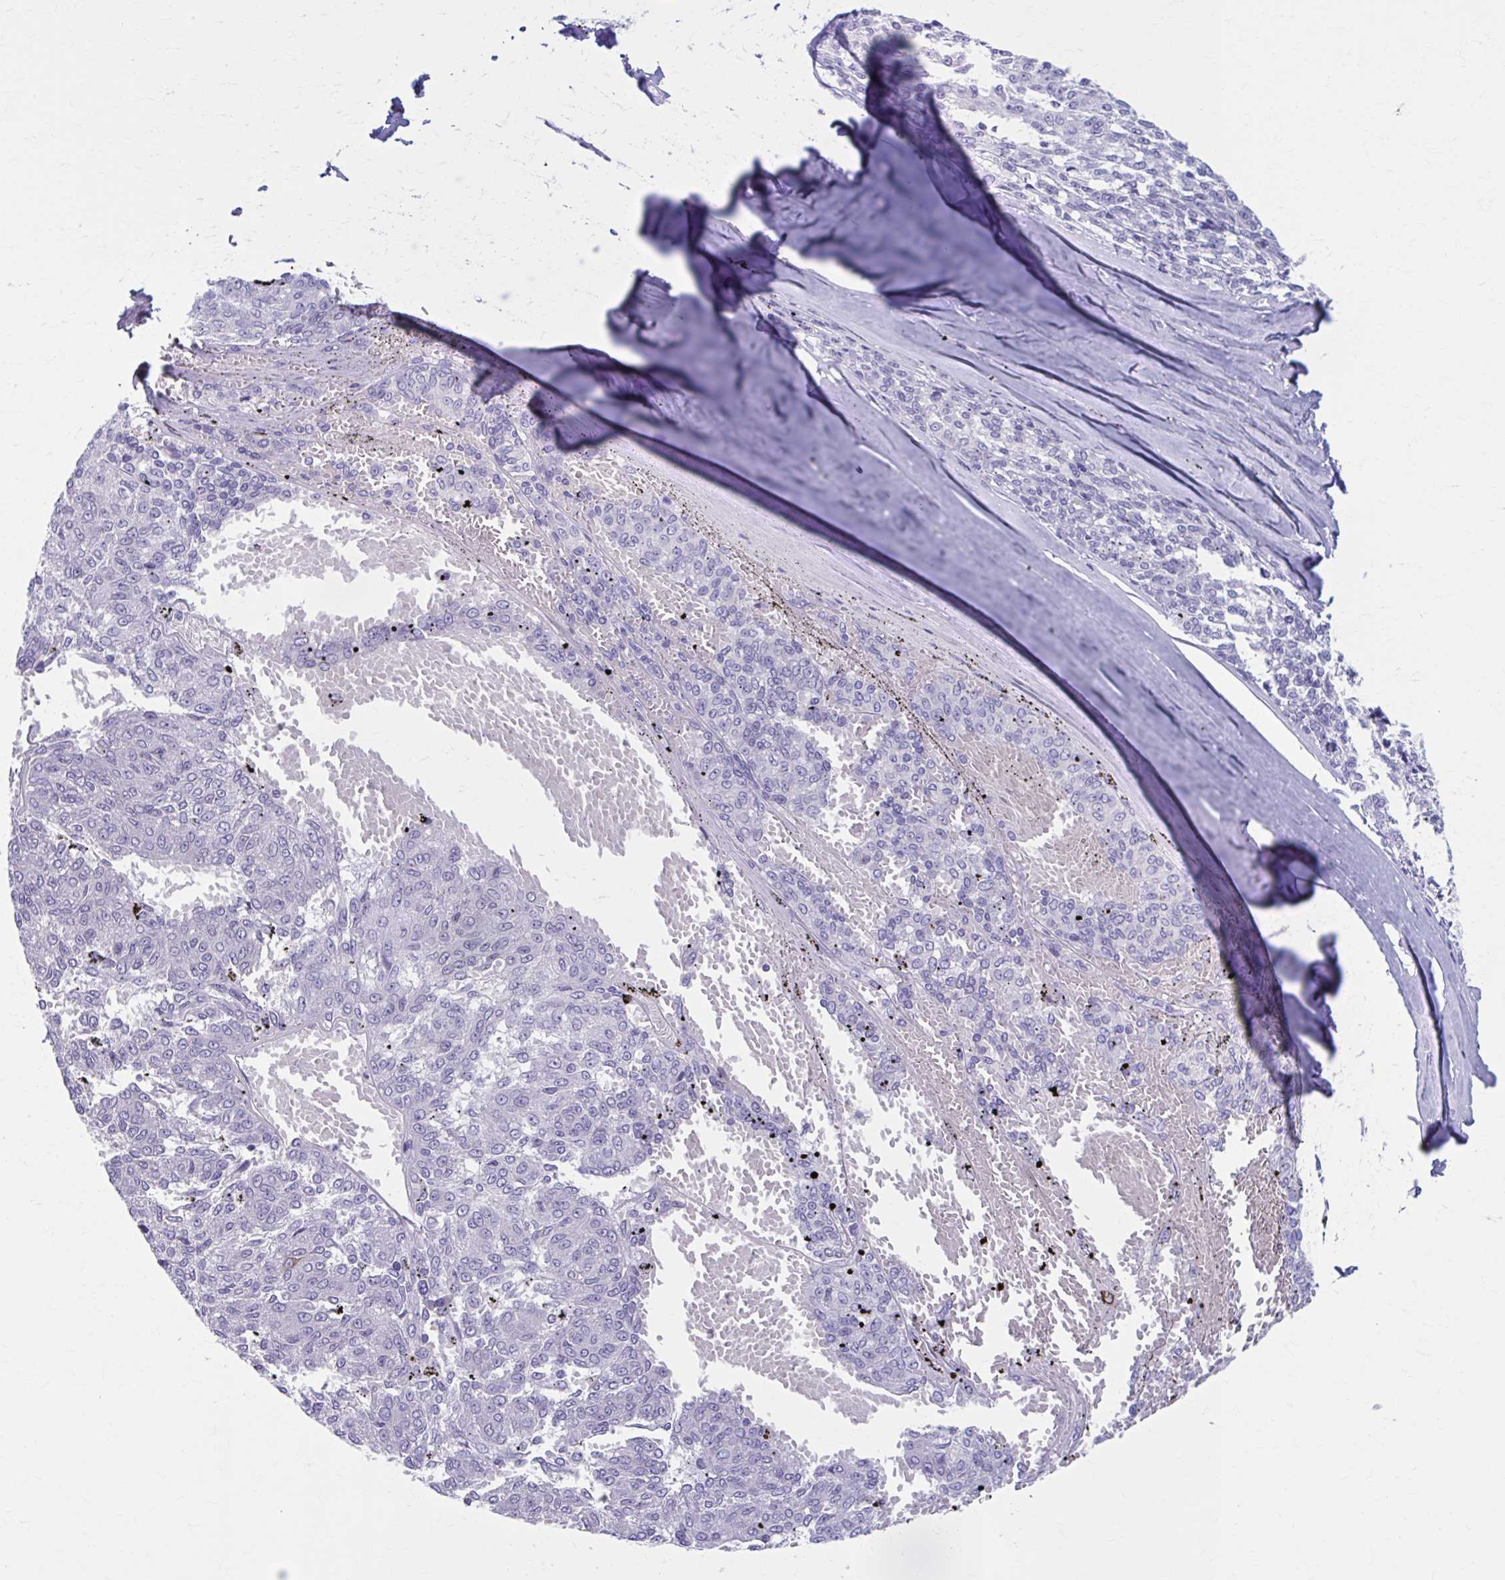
{"staining": {"intensity": "negative", "quantity": "none", "location": "none"}, "tissue": "melanoma", "cell_type": "Tumor cells", "image_type": "cancer", "snomed": [{"axis": "morphology", "description": "Malignant melanoma, NOS"}, {"axis": "topography", "description": "Skin"}], "caption": "A high-resolution photomicrograph shows immunohistochemistry (IHC) staining of malignant melanoma, which displays no significant staining in tumor cells.", "gene": "CCDC105", "patient": {"sex": "female", "age": 72}}